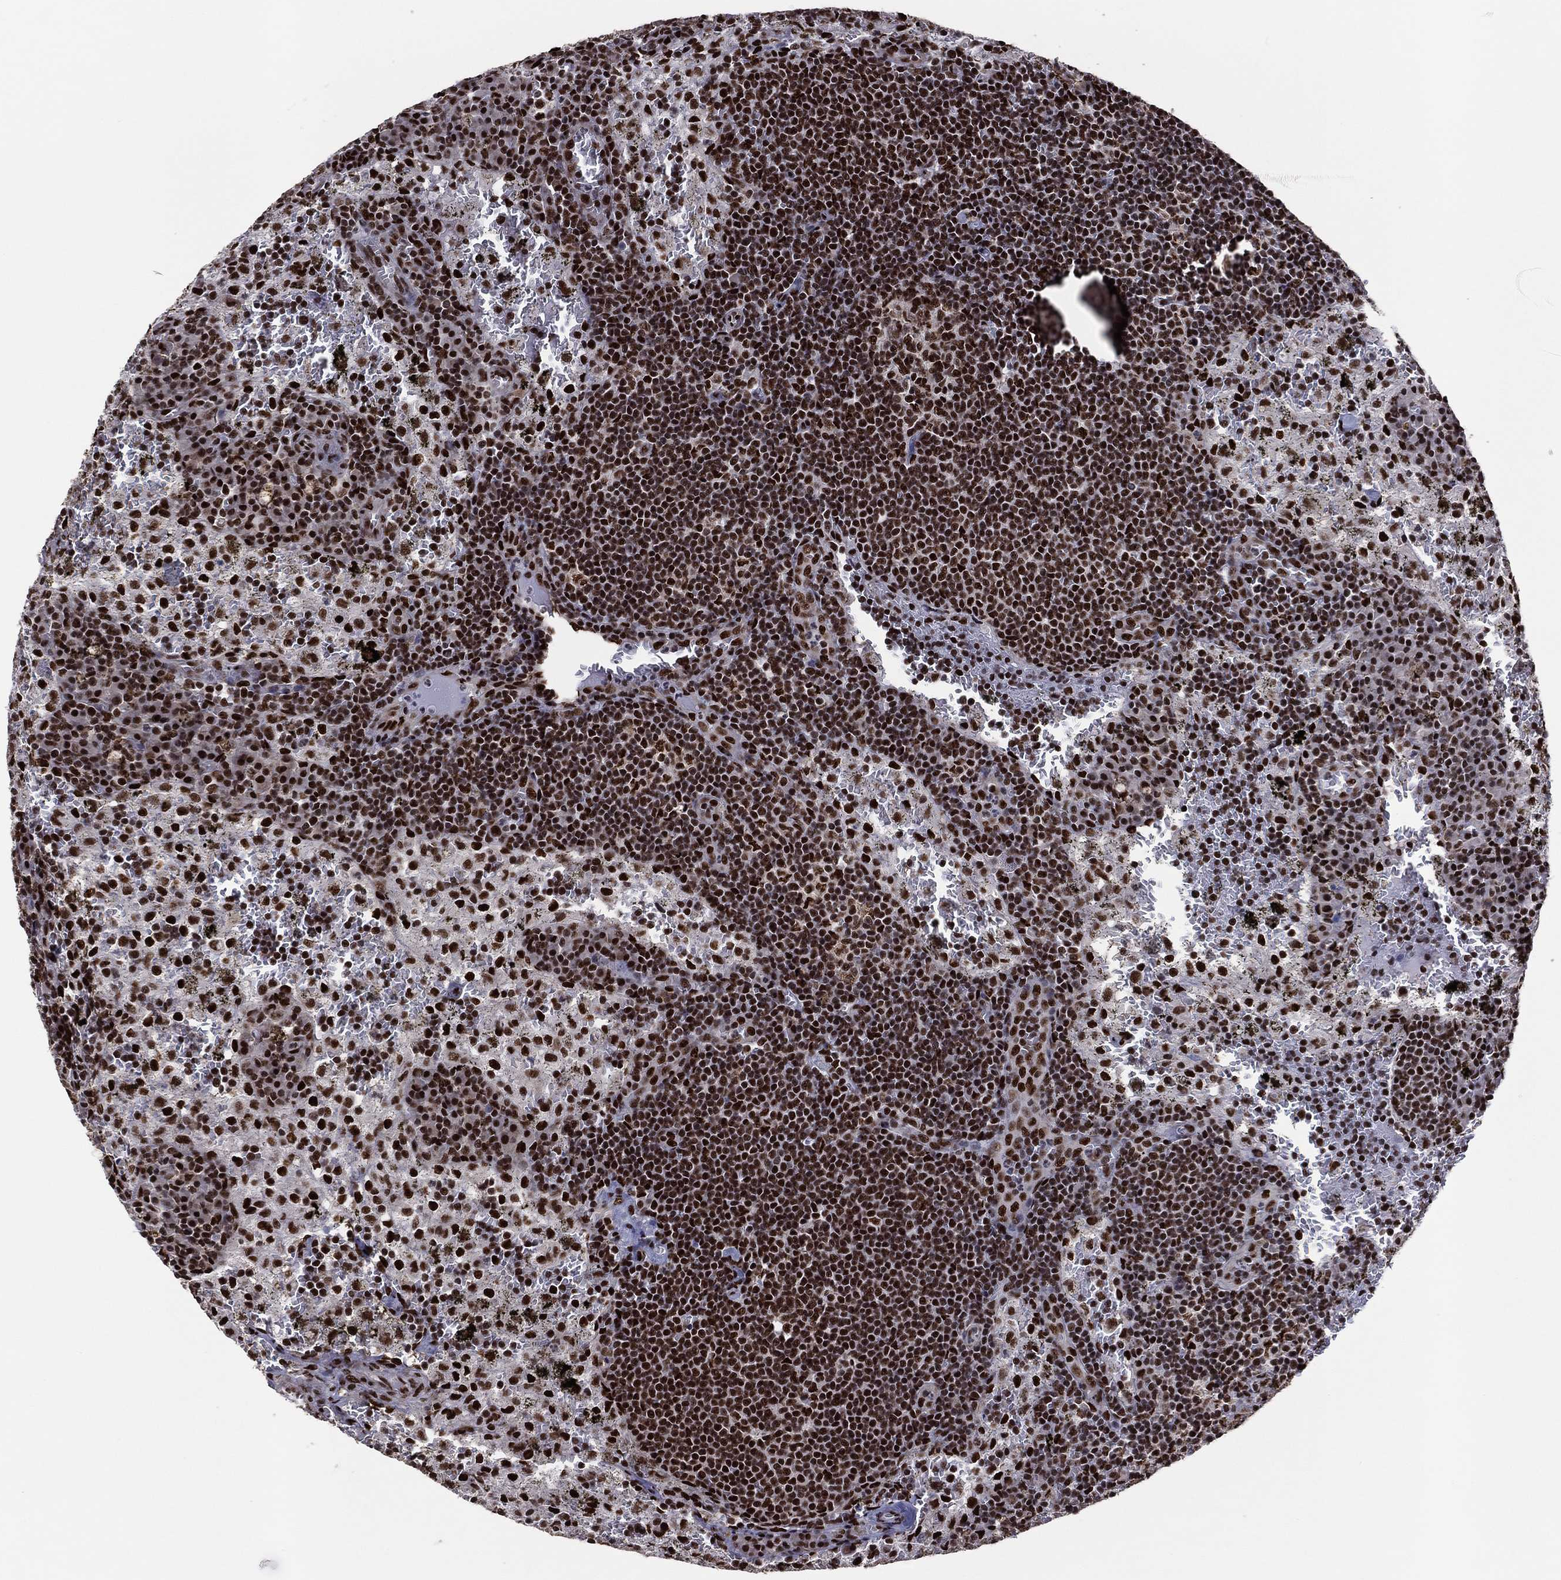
{"staining": {"intensity": "strong", "quantity": ">75%", "location": "nuclear"}, "tissue": "lymph node", "cell_type": "Germinal center cells", "image_type": "normal", "snomed": [{"axis": "morphology", "description": "Normal tissue, NOS"}, {"axis": "topography", "description": "Lymph node"}], "caption": "High-power microscopy captured an IHC micrograph of unremarkable lymph node, revealing strong nuclear positivity in about >75% of germinal center cells.", "gene": "TP53BP1", "patient": {"sex": "male", "age": 62}}